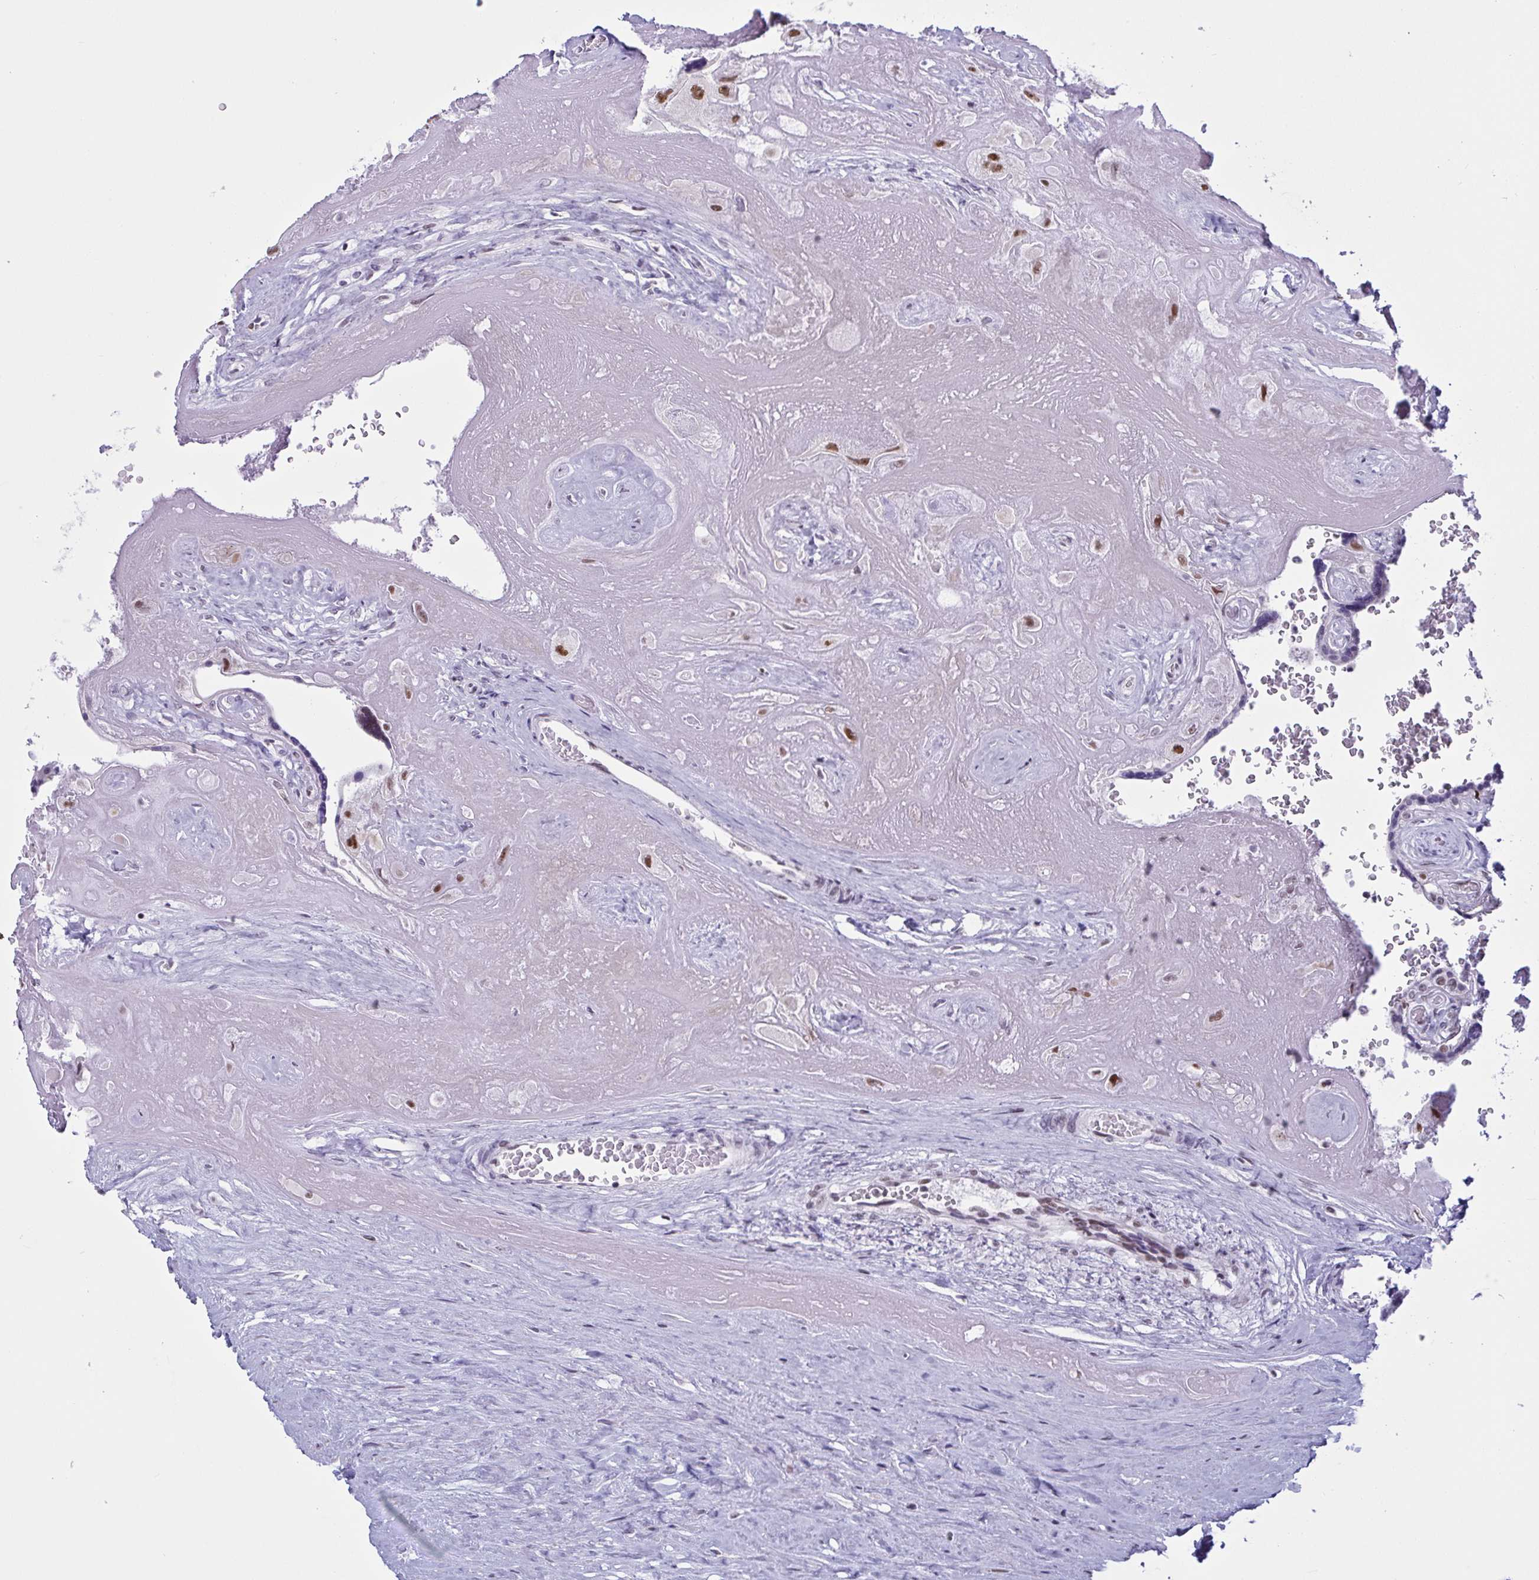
{"staining": {"intensity": "moderate", "quantity": ">75%", "location": "nuclear"}, "tissue": "placenta", "cell_type": "Decidual cells", "image_type": "normal", "snomed": [{"axis": "morphology", "description": "Normal tissue, NOS"}, {"axis": "topography", "description": "Placenta"}], "caption": "Protein expression analysis of normal human placenta reveals moderate nuclear positivity in approximately >75% of decidual cells. (Brightfield microscopy of DAB IHC at high magnification).", "gene": "PPP1R10", "patient": {"sex": "female", "age": 32}}